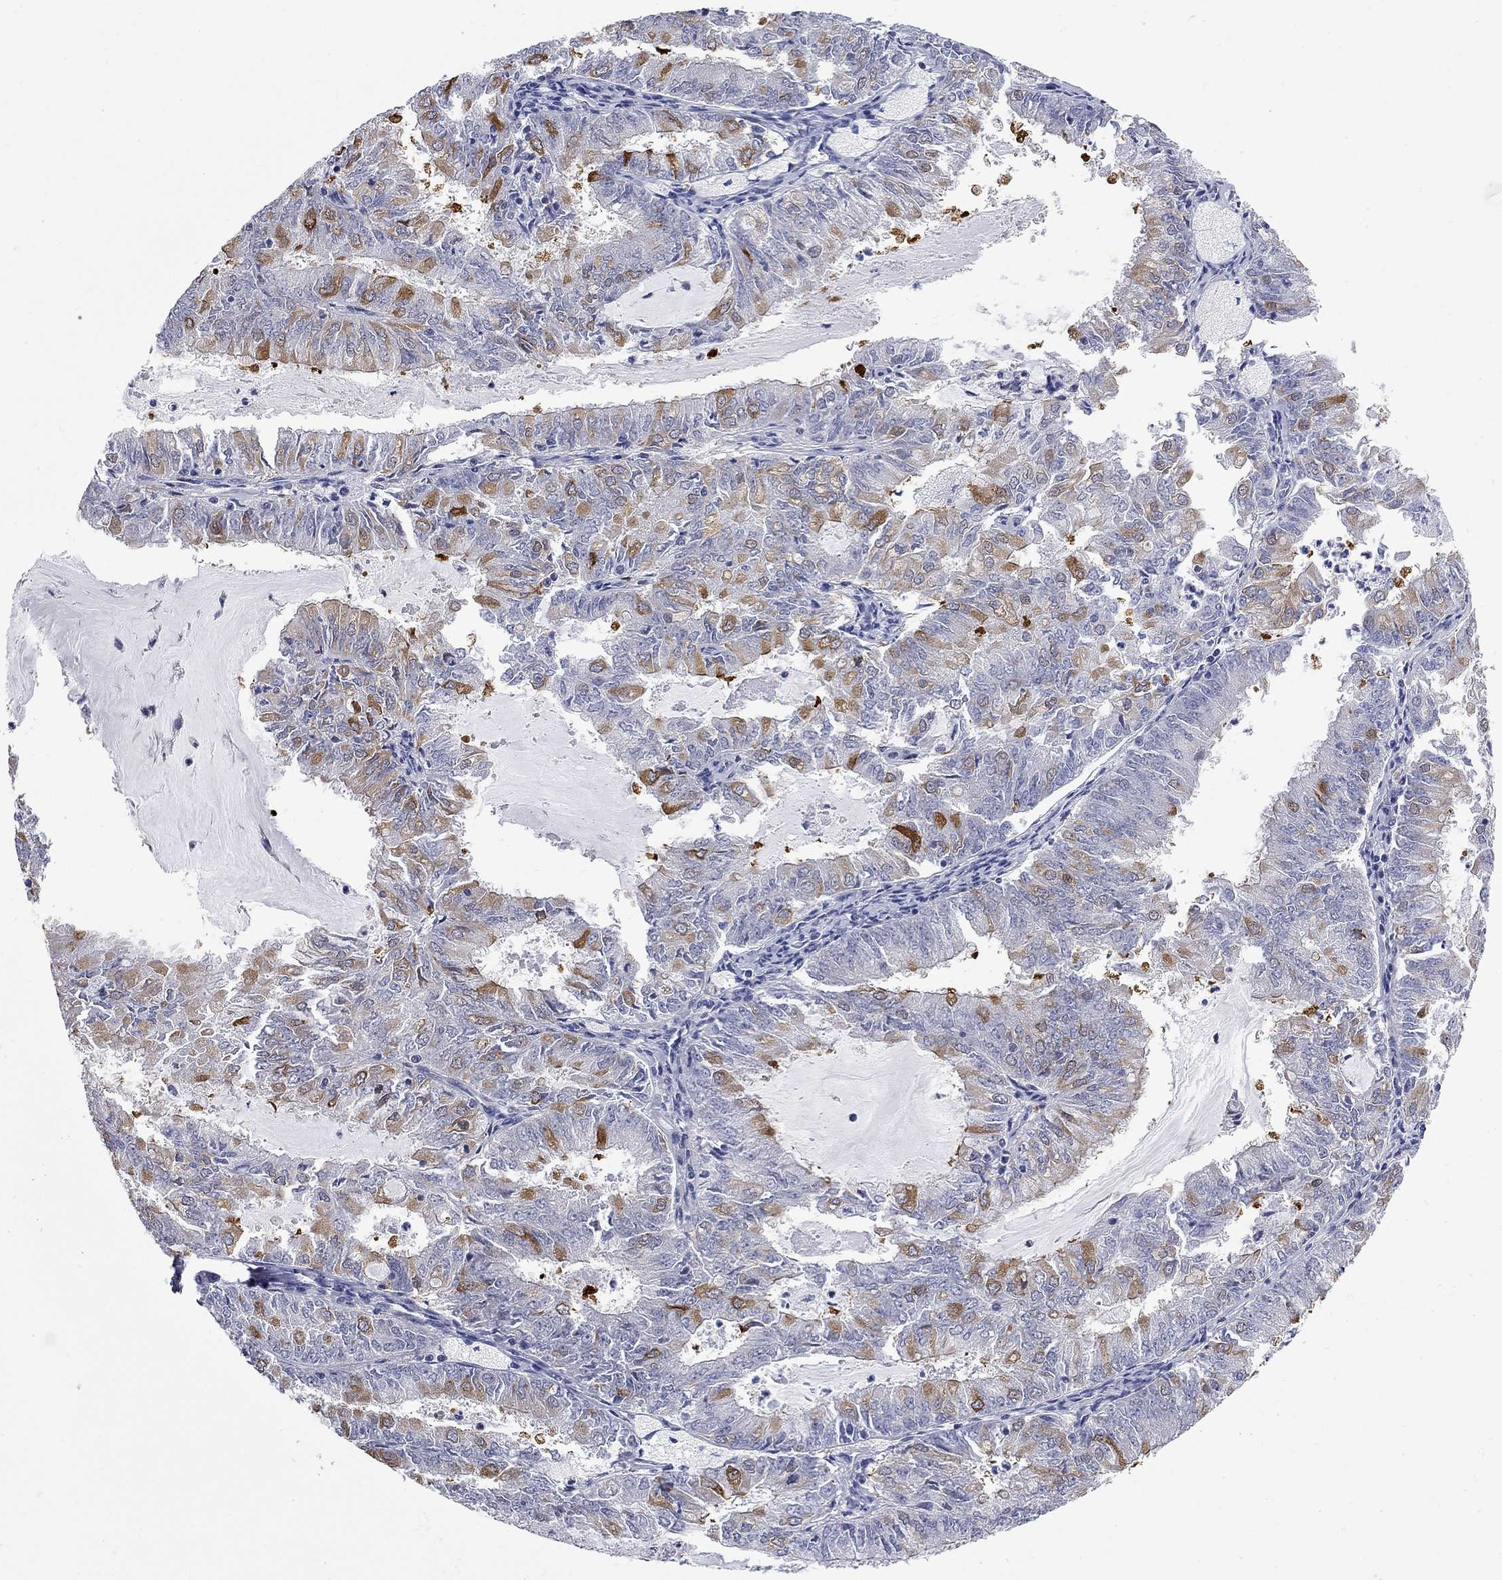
{"staining": {"intensity": "strong", "quantity": "<25%", "location": "cytoplasmic/membranous"}, "tissue": "endometrial cancer", "cell_type": "Tumor cells", "image_type": "cancer", "snomed": [{"axis": "morphology", "description": "Adenocarcinoma, NOS"}, {"axis": "topography", "description": "Endometrium"}], "caption": "Strong cytoplasmic/membranous staining for a protein is seen in about <25% of tumor cells of adenocarcinoma (endometrial) using immunohistochemistry (IHC).", "gene": "GALNT8", "patient": {"sex": "female", "age": 57}}